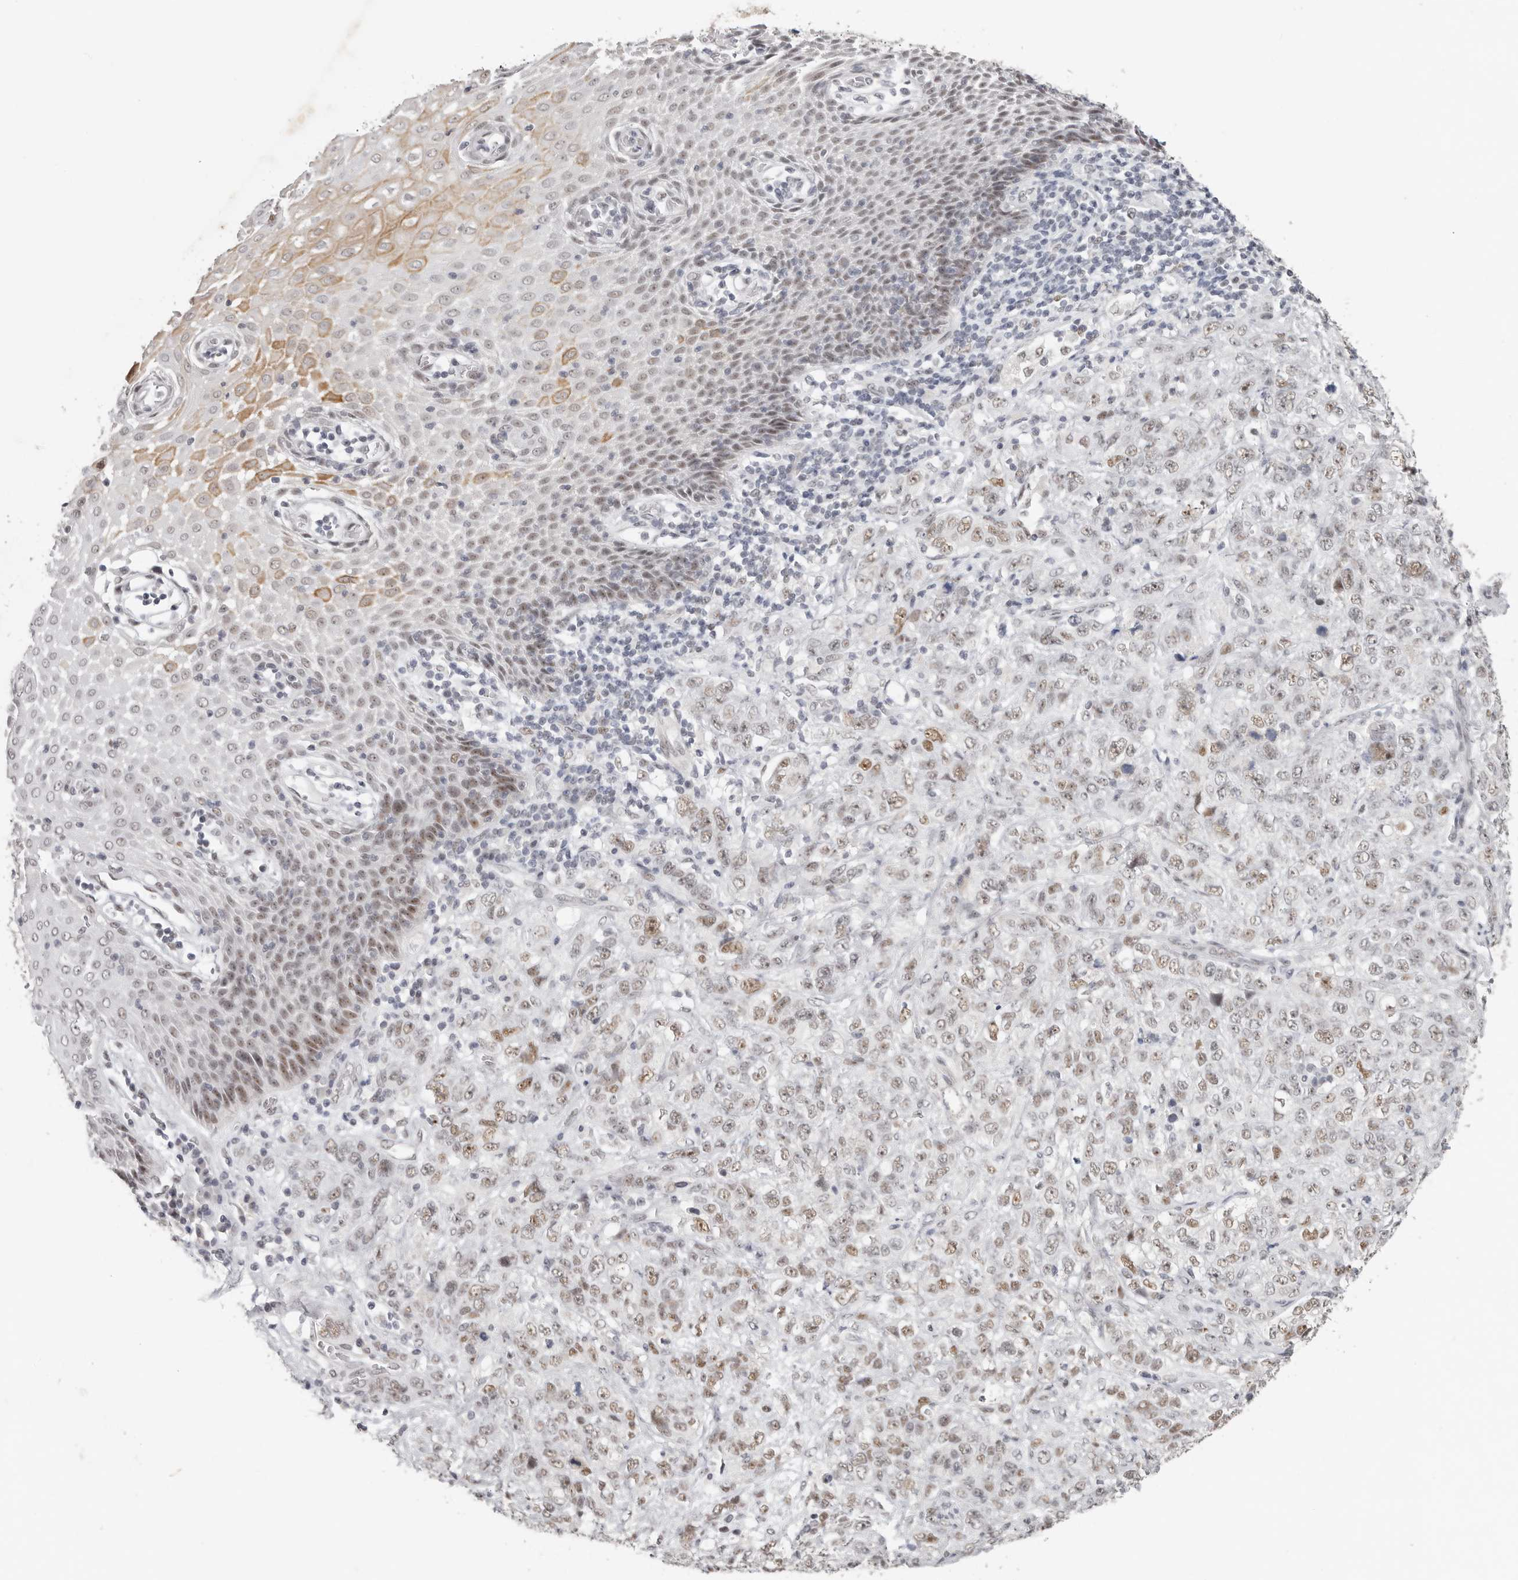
{"staining": {"intensity": "weak", "quantity": ">75%", "location": "nuclear"}, "tissue": "stomach cancer", "cell_type": "Tumor cells", "image_type": "cancer", "snomed": [{"axis": "morphology", "description": "Adenocarcinoma, NOS"}, {"axis": "topography", "description": "Stomach"}], "caption": "A low amount of weak nuclear expression is appreciated in approximately >75% of tumor cells in stomach cancer tissue.", "gene": "LARP7", "patient": {"sex": "male", "age": 48}}